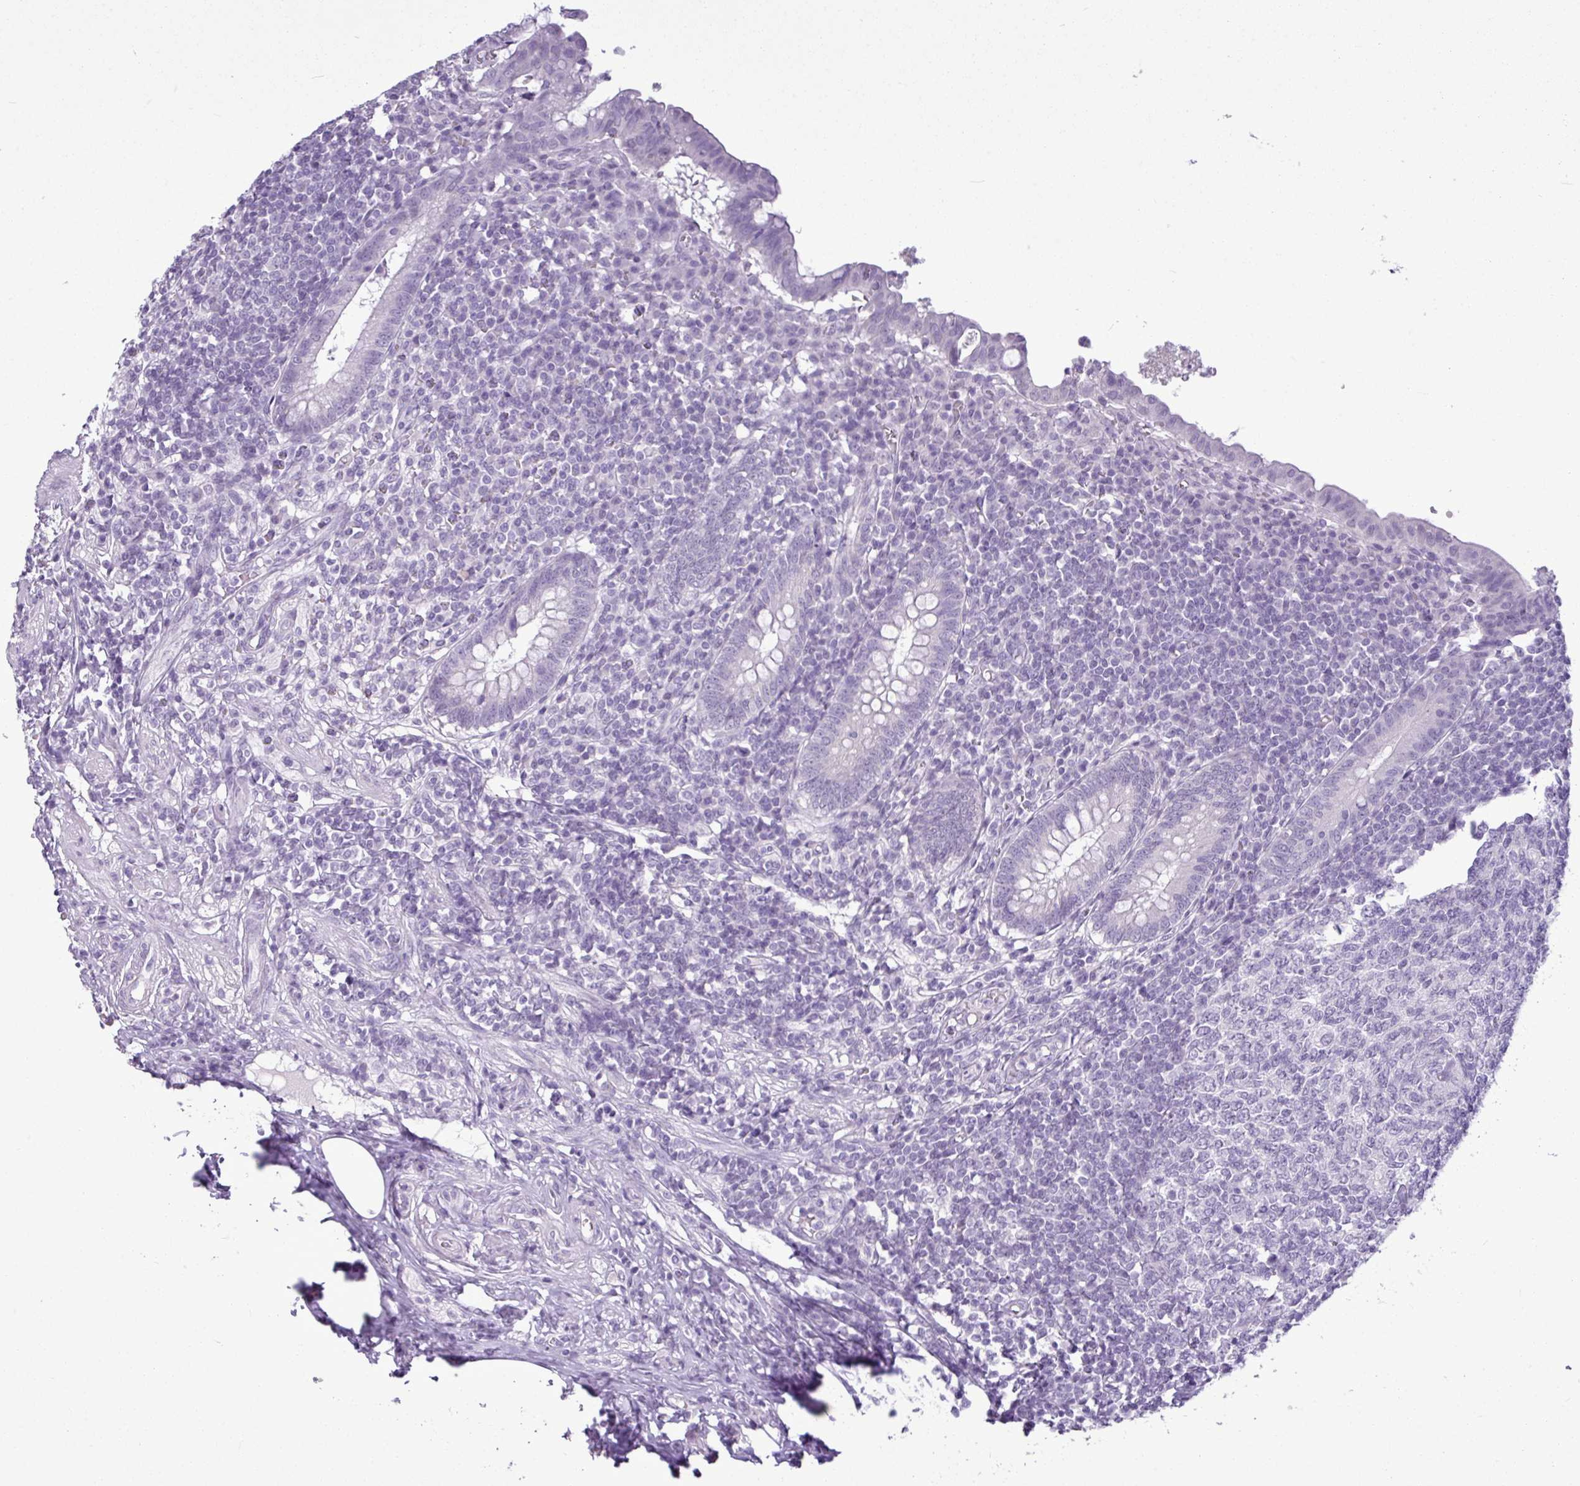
{"staining": {"intensity": "negative", "quantity": "none", "location": "none"}, "tissue": "appendix", "cell_type": "Glandular cells", "image_type": "normal", "snomed": [{"axis": "morphology", "description": "Normal tissue, NOS"}, {"axis": "topography", "description": "Appendix"}], "caption": "This histopathology image is of normal appendix stained with immunohistochemistry (IHC) to label a protein in brown with the nuclei are counter-stained blue. There is no staining in glandular cells. (DAB immunohistochemistry (IHC) with hematoxylin counter stain).", "gene": "AMY2A", "patient": {"sex": "male", "age": 83}}